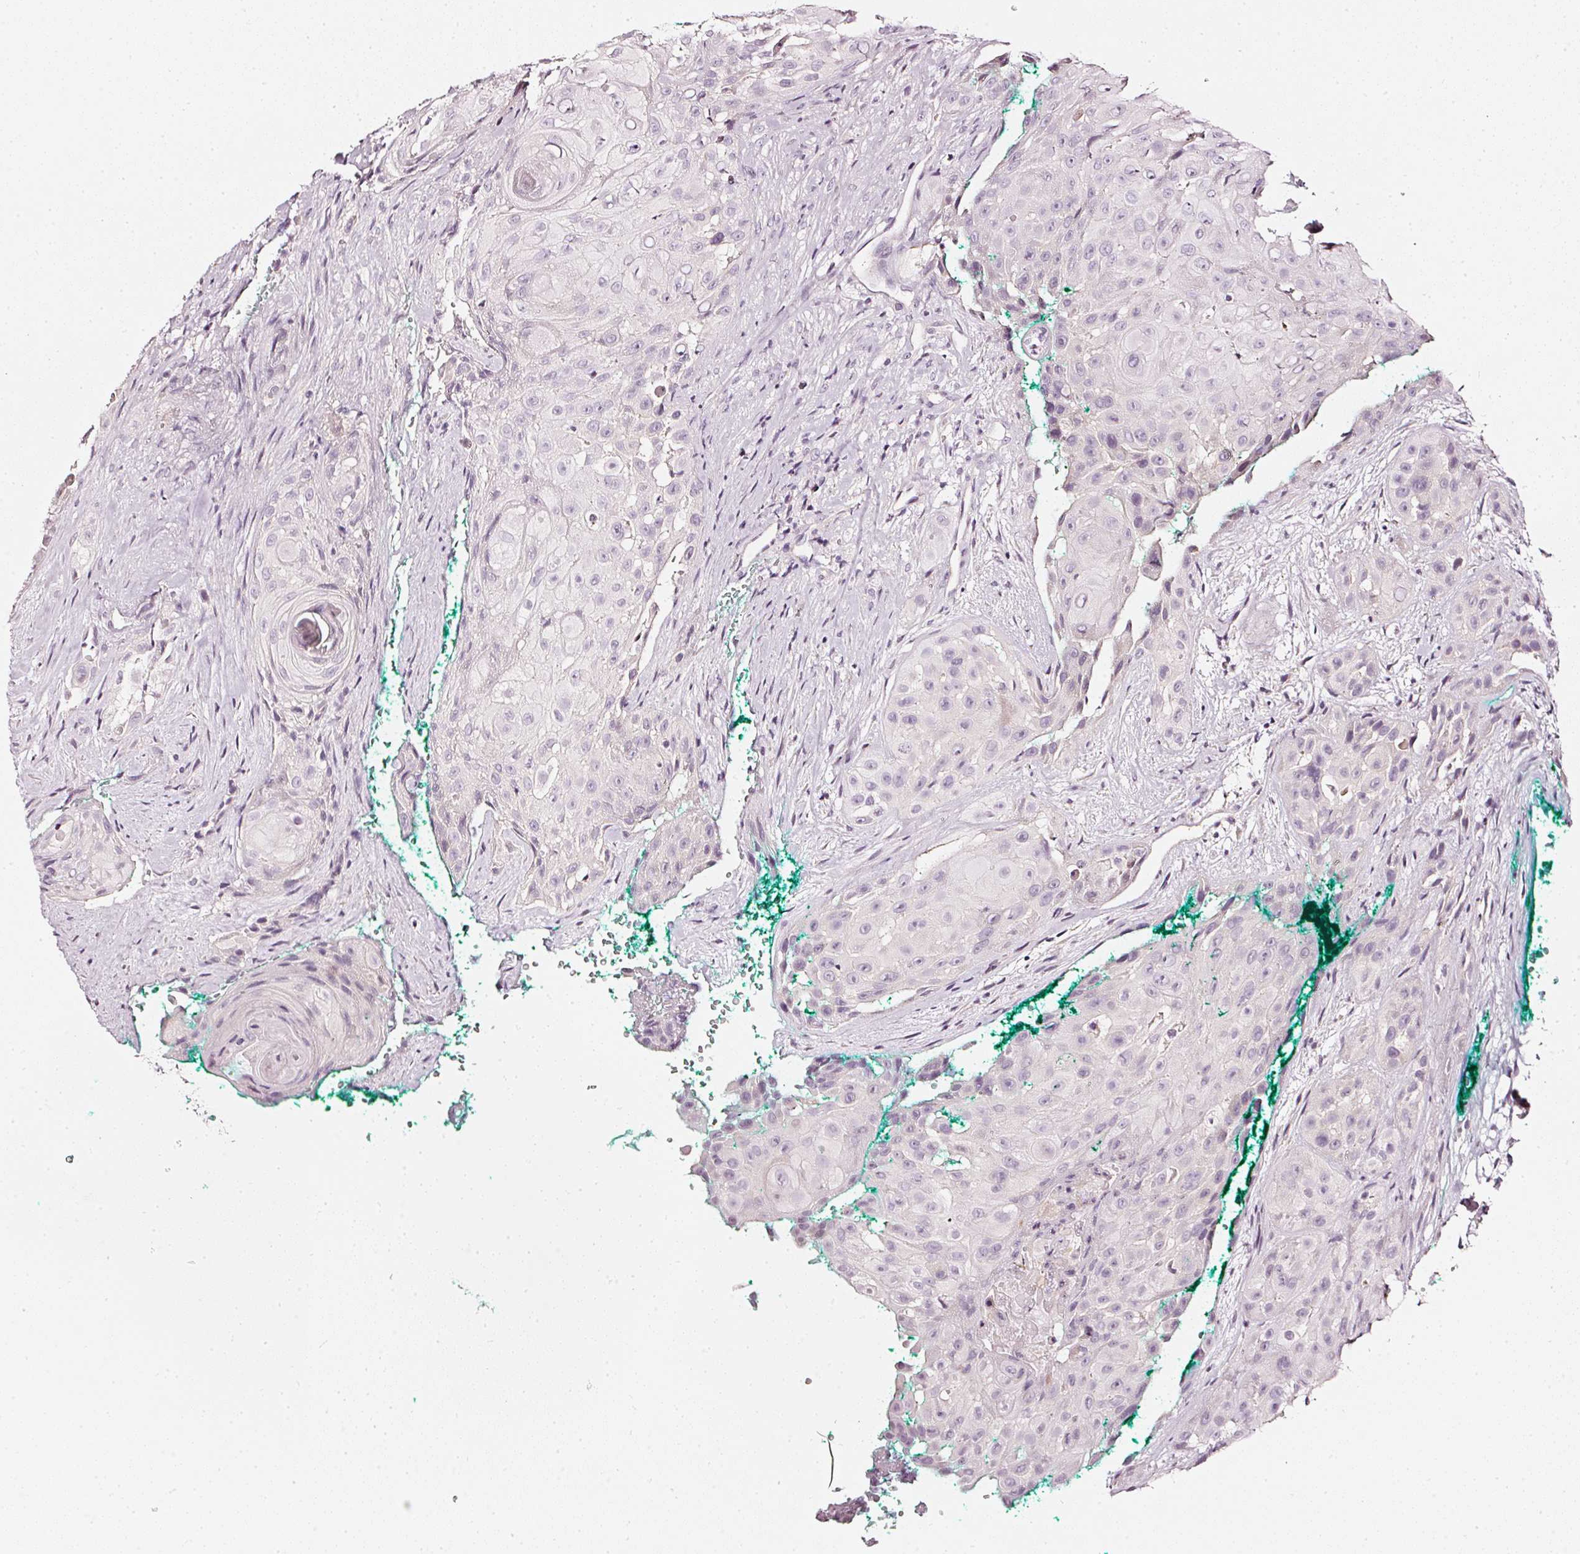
{"staining": {"intensity": "negative", "quantity": "none", "location": "none"}, "tissue": "head and neck cancer", "cell_type": "Tumor cells", "image_type": "cancer", "snomed": [{"axis": "morphology", "description": "Squamous cell carcinoma, NOS"}, {"axis": "topography", "description": "Head-Neck"}], "caption": "The immunohistochemistry (IHC) micrograph has no significant staining in tumor cells of head and neck cancer tissue. The staining was performed using DAB (3,3'-diaminobenzidine) to visualize the protein expression in brown, while the nuclei were stained in blue with hematoxylin (Magnification: 20x).", "gene": "CNP", "patient": {"sex": "male", "age": 83}}